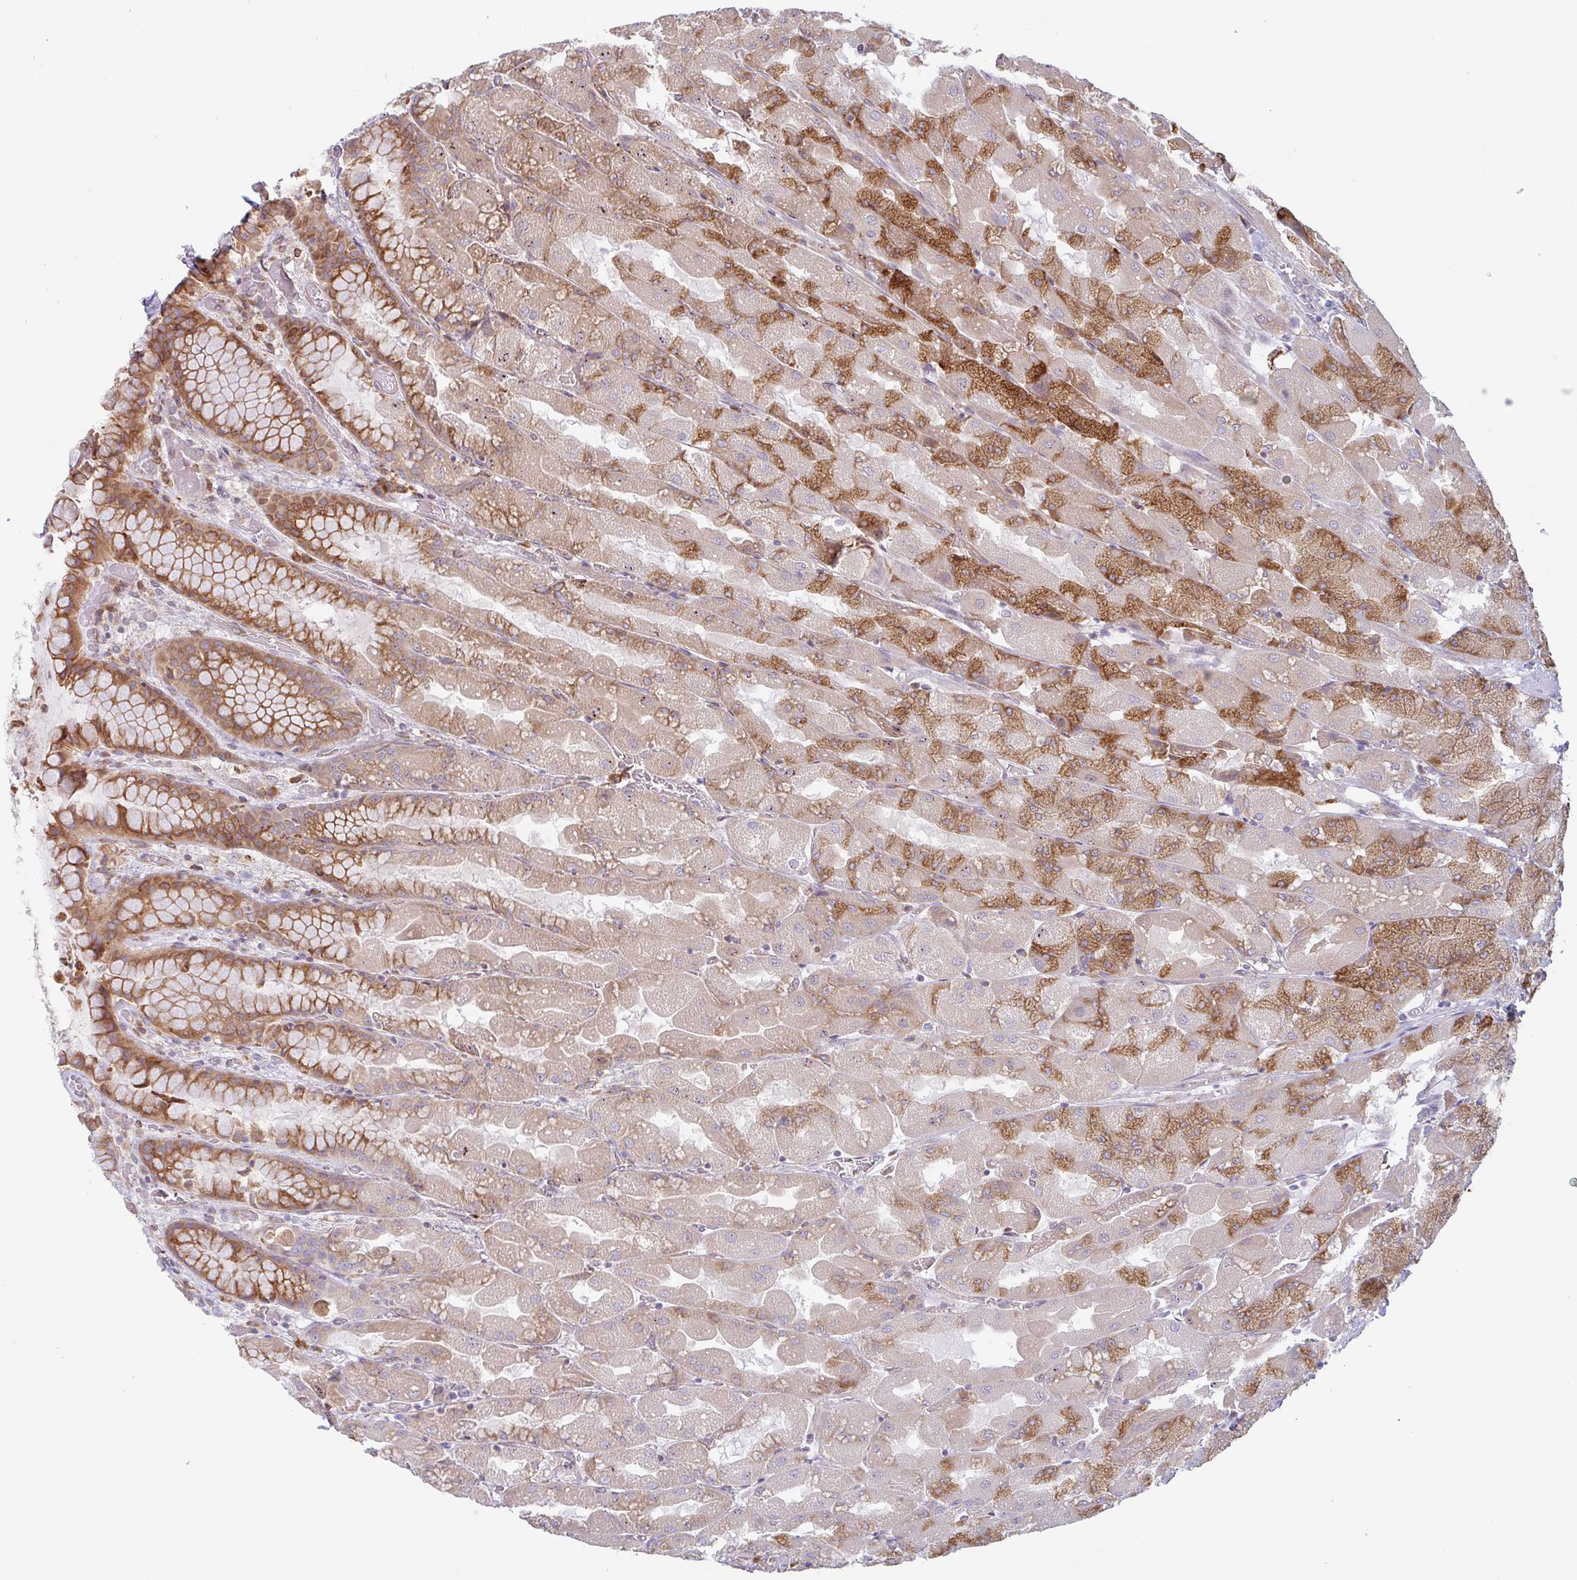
{"staining": {"intensity": "moderate", "quantity": "25%-75%", "location": "cytoplasmic/membranous"}, "tissue": "stomach", "cell_type": "Glandular cells", "image_type": "normal", "snomed": [{"axis": "morphology", "description": "Normal tissue, NOS"}, {"axis": "topography", "description": "Stomach"}], "caption": "Immunohistochemical staining of normal stomach reveals moderate cytoplasmic/membranous protein staining in approximately 25%-75% of glandular cells. The staining is performed using DAB (3,3'-diaminobenzidine) brown chromogen to label protein expression. The nuclei are counter-stained blue using hematoxylin.", "gene": "RIT1", "patient": {"sex": "female", "age": 61}}